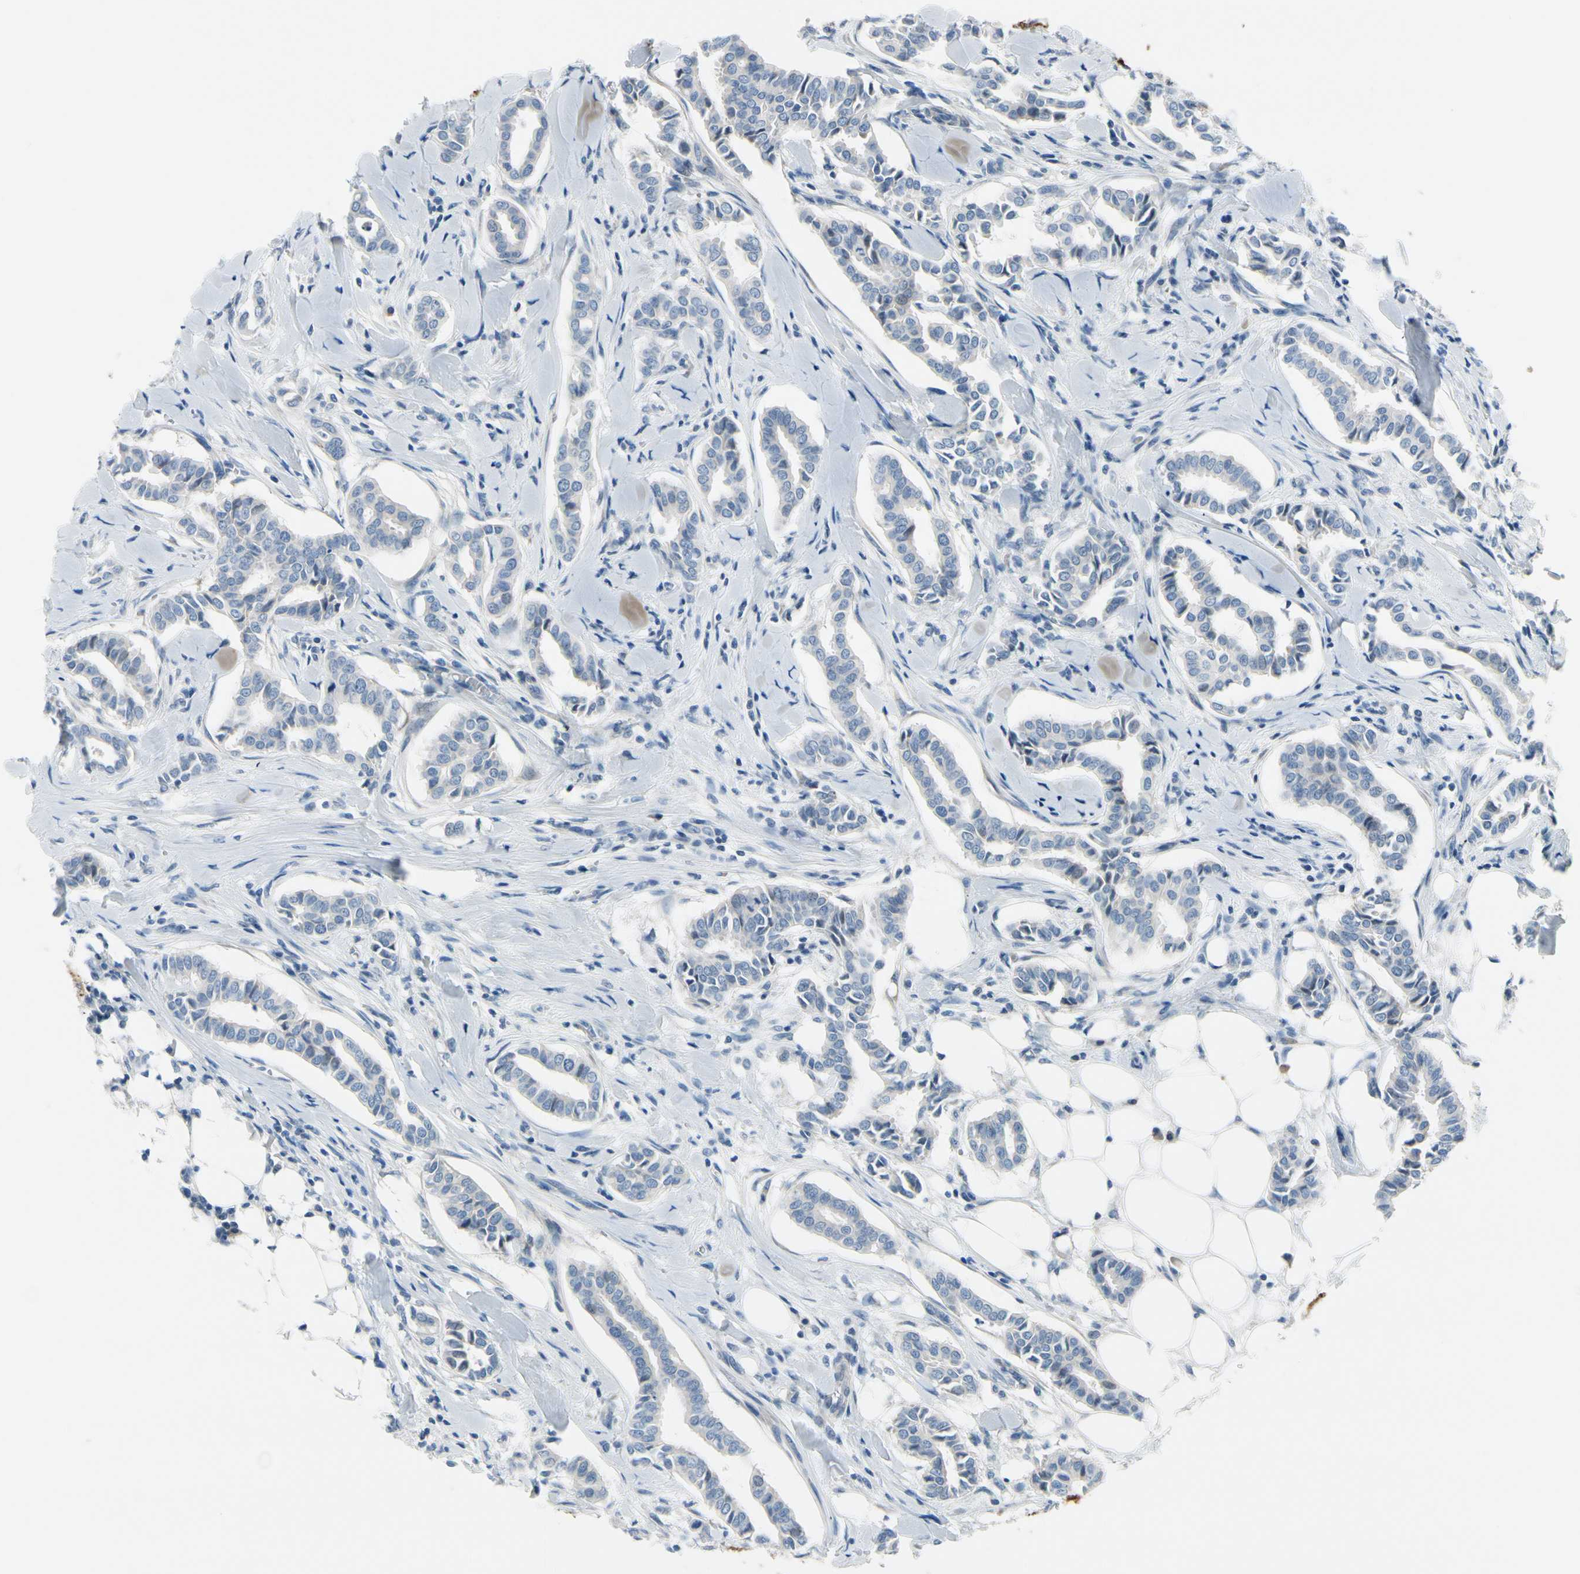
{"staining": {"intensity": "negative", "quantity": "none", "location": "none"}, "tissue": "head and neck cancer", "cell_type": "Tumor cells", "image_type": "cancer", "snomed": [{"axis": "morphology", "description": "Adenocarcinoma, NOS"}, {"axis": "topography", "description": "Salivary gland"}, {"axis": "topography", "description": "Head-Neck"}], "caption": "Tumor cells show no significant expression in head and neck adenocarcinoma.", "gene": "FCER2", "patient": {"sex": "female", "age": 59}}